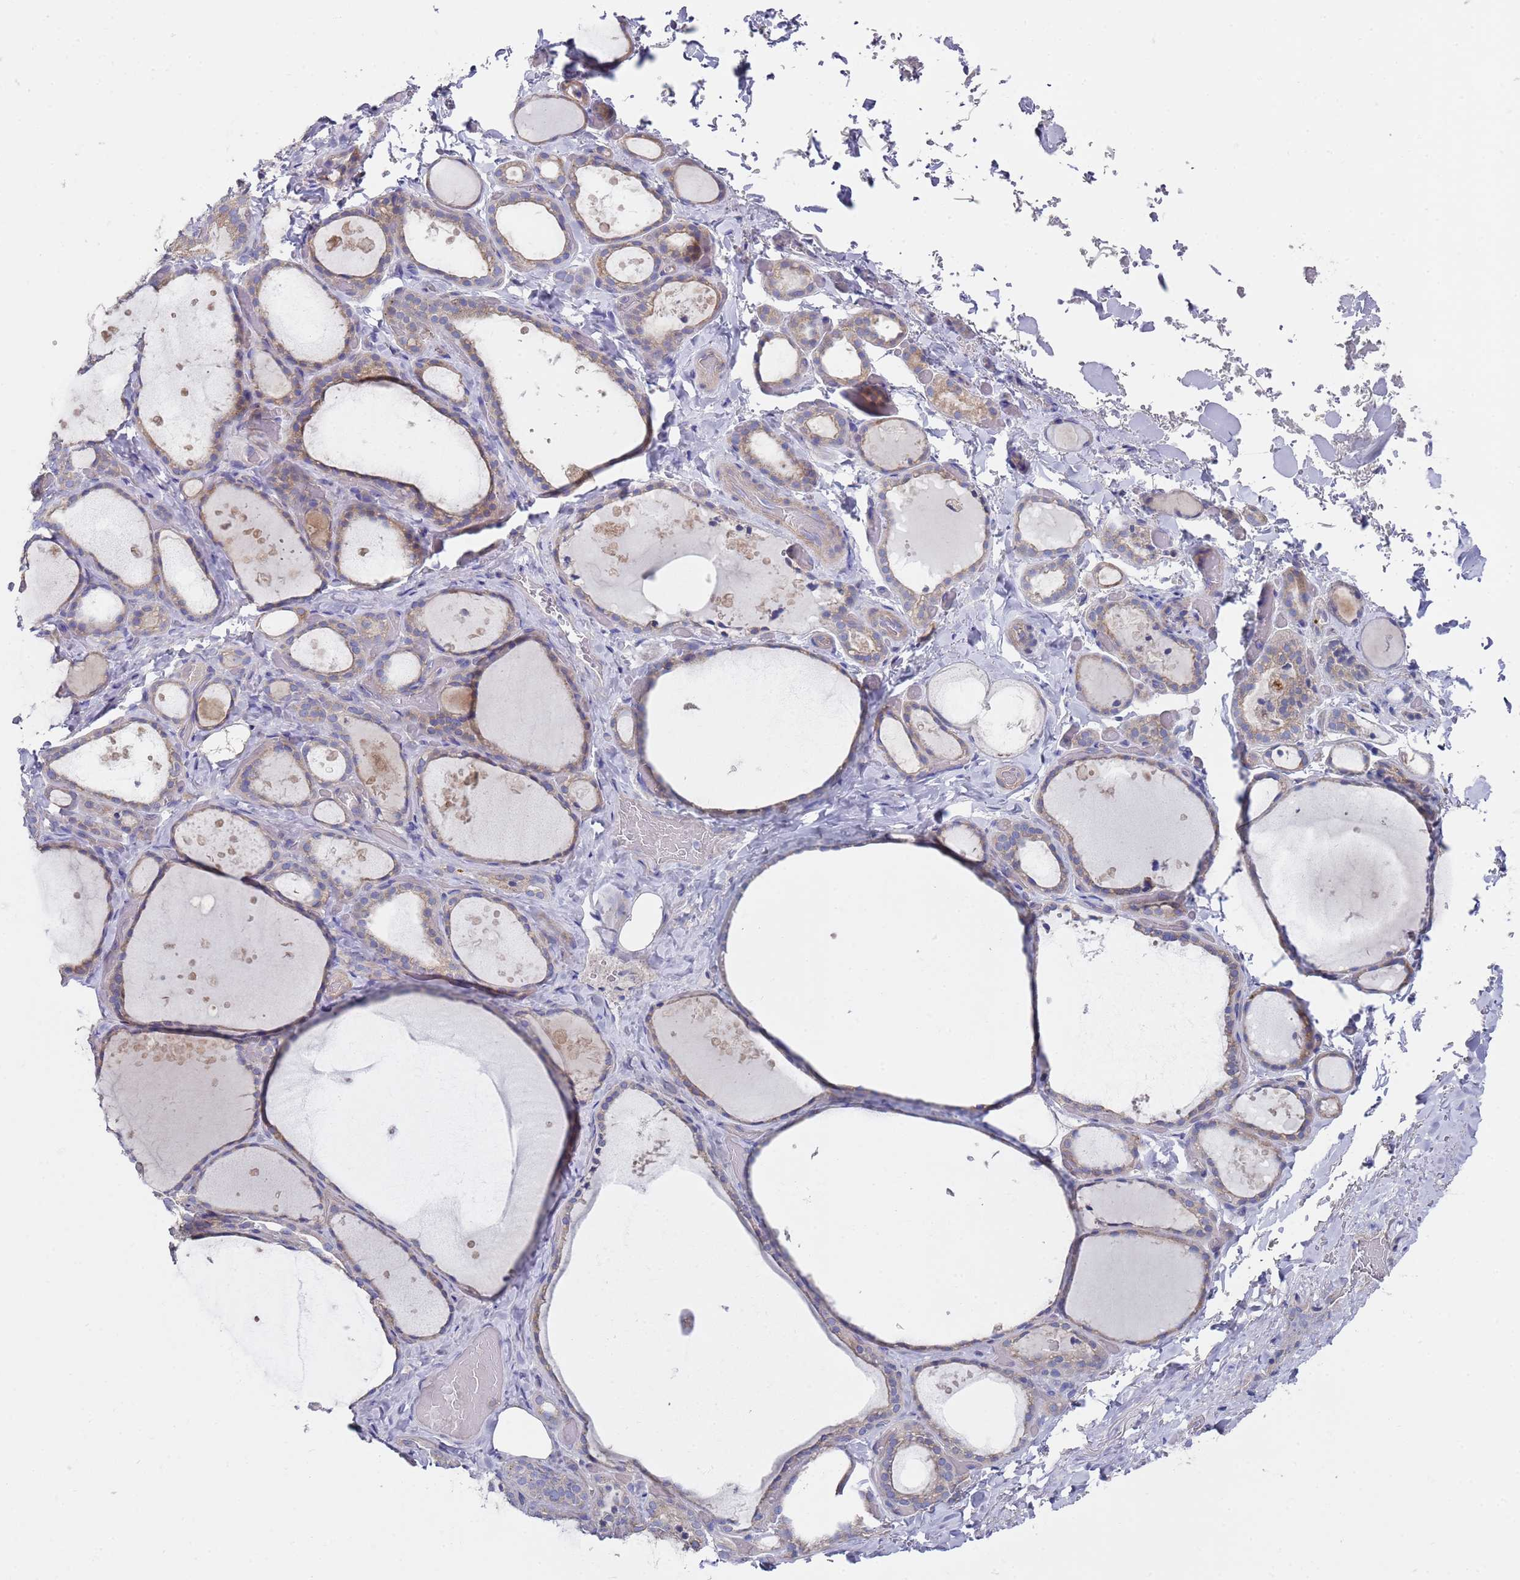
{"staining": {"intensity": "weak", "quantity": "<25%", "location": "cytoplasmic/membranous"}, "tissue": "thyroid gland", "cell_type": "Glandular cells", "image_type": "normal", "snomed": [{"axis": "morphology", "description": "Normal tissue, NOS"}, {"axis": "topography", "description": "Thyroid gland"}], "caption": "A micrograph of human thyroid gland is negative for staining in glandular cells. Brightfield microscopy of immunohistochemistry stained with DAB (3,3'-diaminobenzidine) (brown) and hematoxylin (blue), captured at high magnification.", "gene": "SCAPER", "patient": {"sex": "female", "age": 44}}